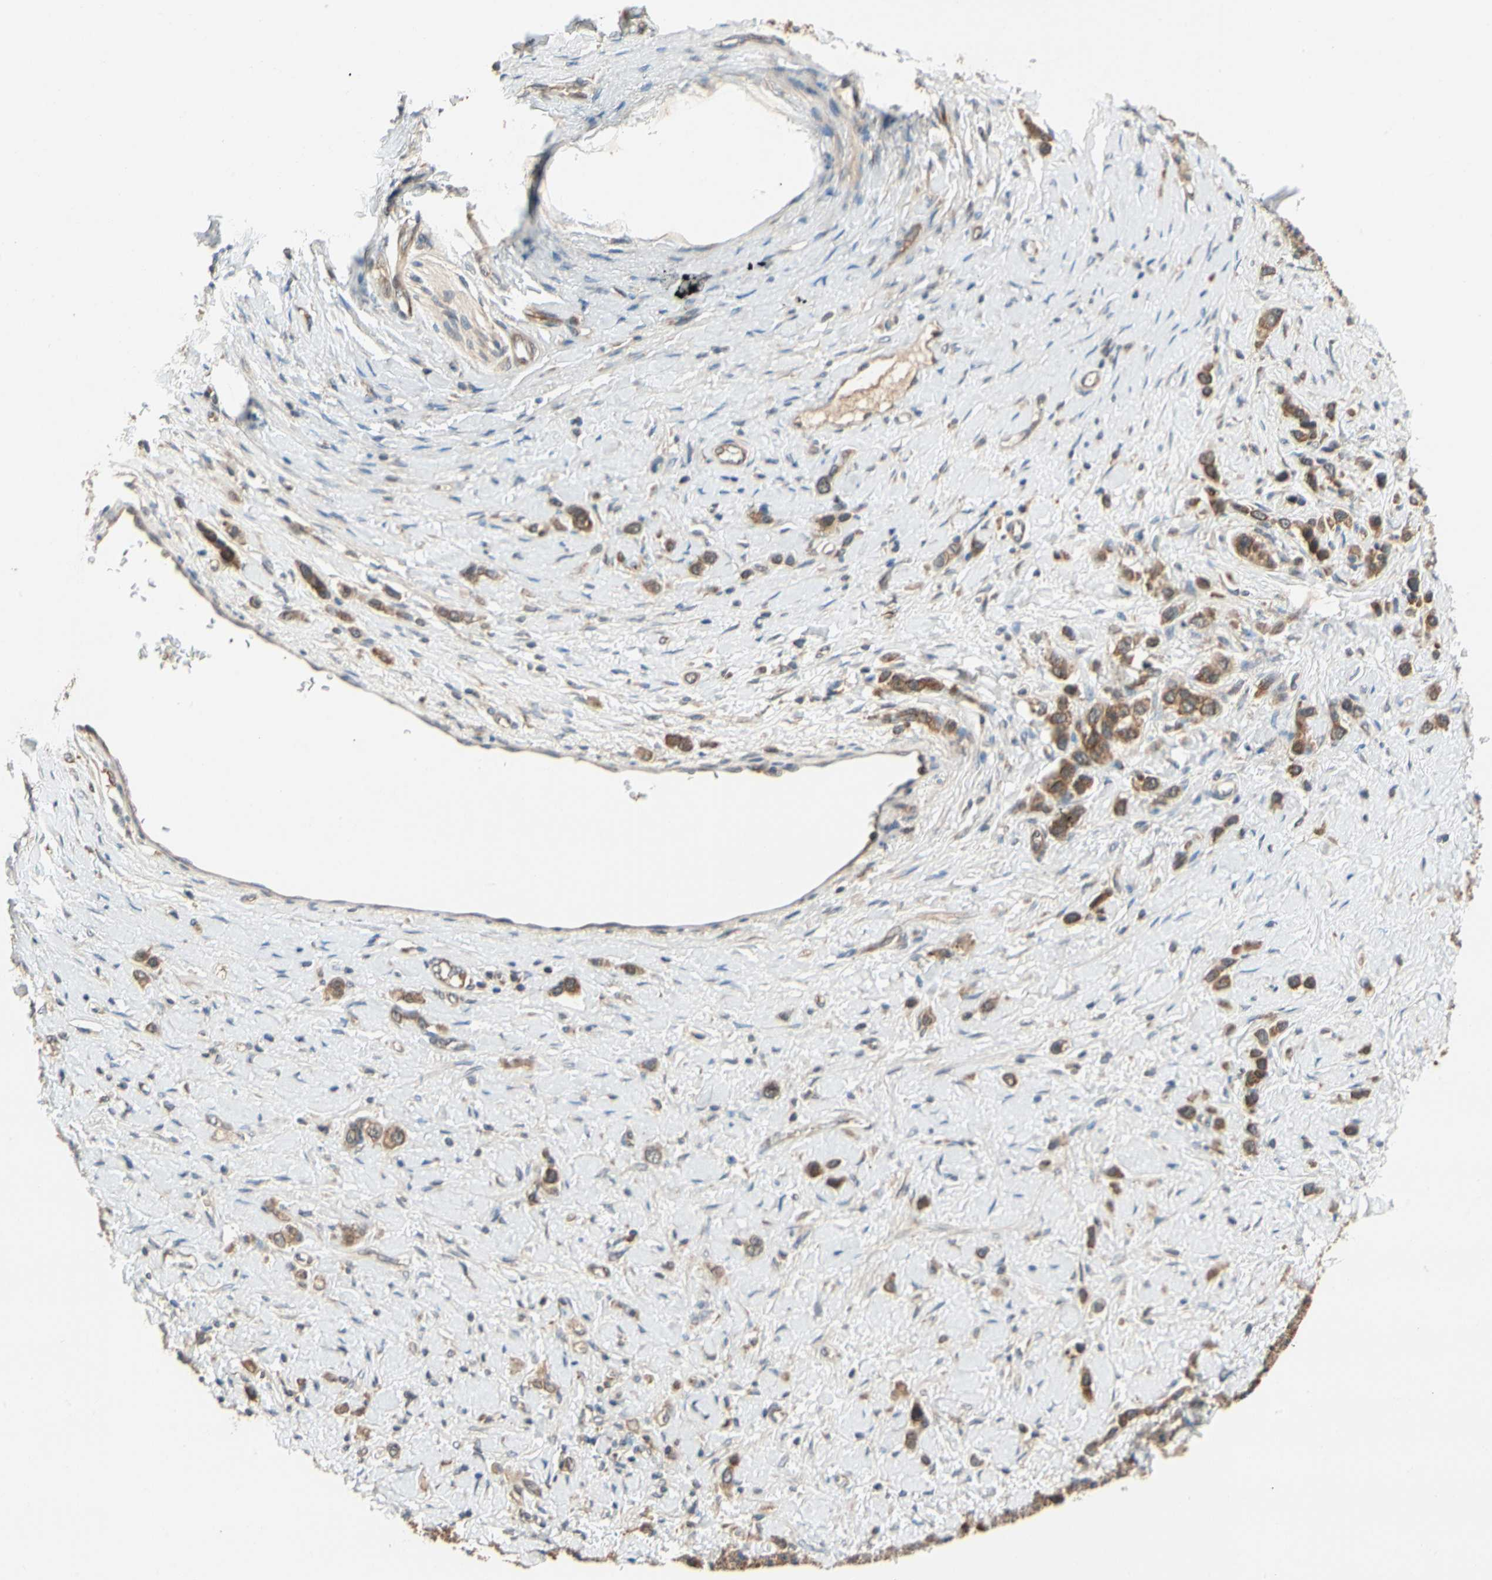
{"staining": {"intensity": "moderate", "quantity": ">75%", "location": "cytoplasmic/membranous"}, "tissue": "stomach cancer", "cell_type": "Tumor cells", "image_type": "cancer", "snomed": [{"axis": "morphology", "description": "Normal tissue, NOS"}, {"axis": "morphology", "description": "Adenocarcinoma, NOS"}, {"axis": "topography", "description": "Stomach, upper"}, {"axis": "topography", "description": "Stomach"}], "caption": "Immunohistochemistry (DAB (3,3'-diaminobenzidine)) staining of stomach cancer displays moderate cytoplasmic/membranous protein positivity in about >75% of tumor cells.", "gene": "TDRP", "patient": {"sex": "female", "age": 65}}